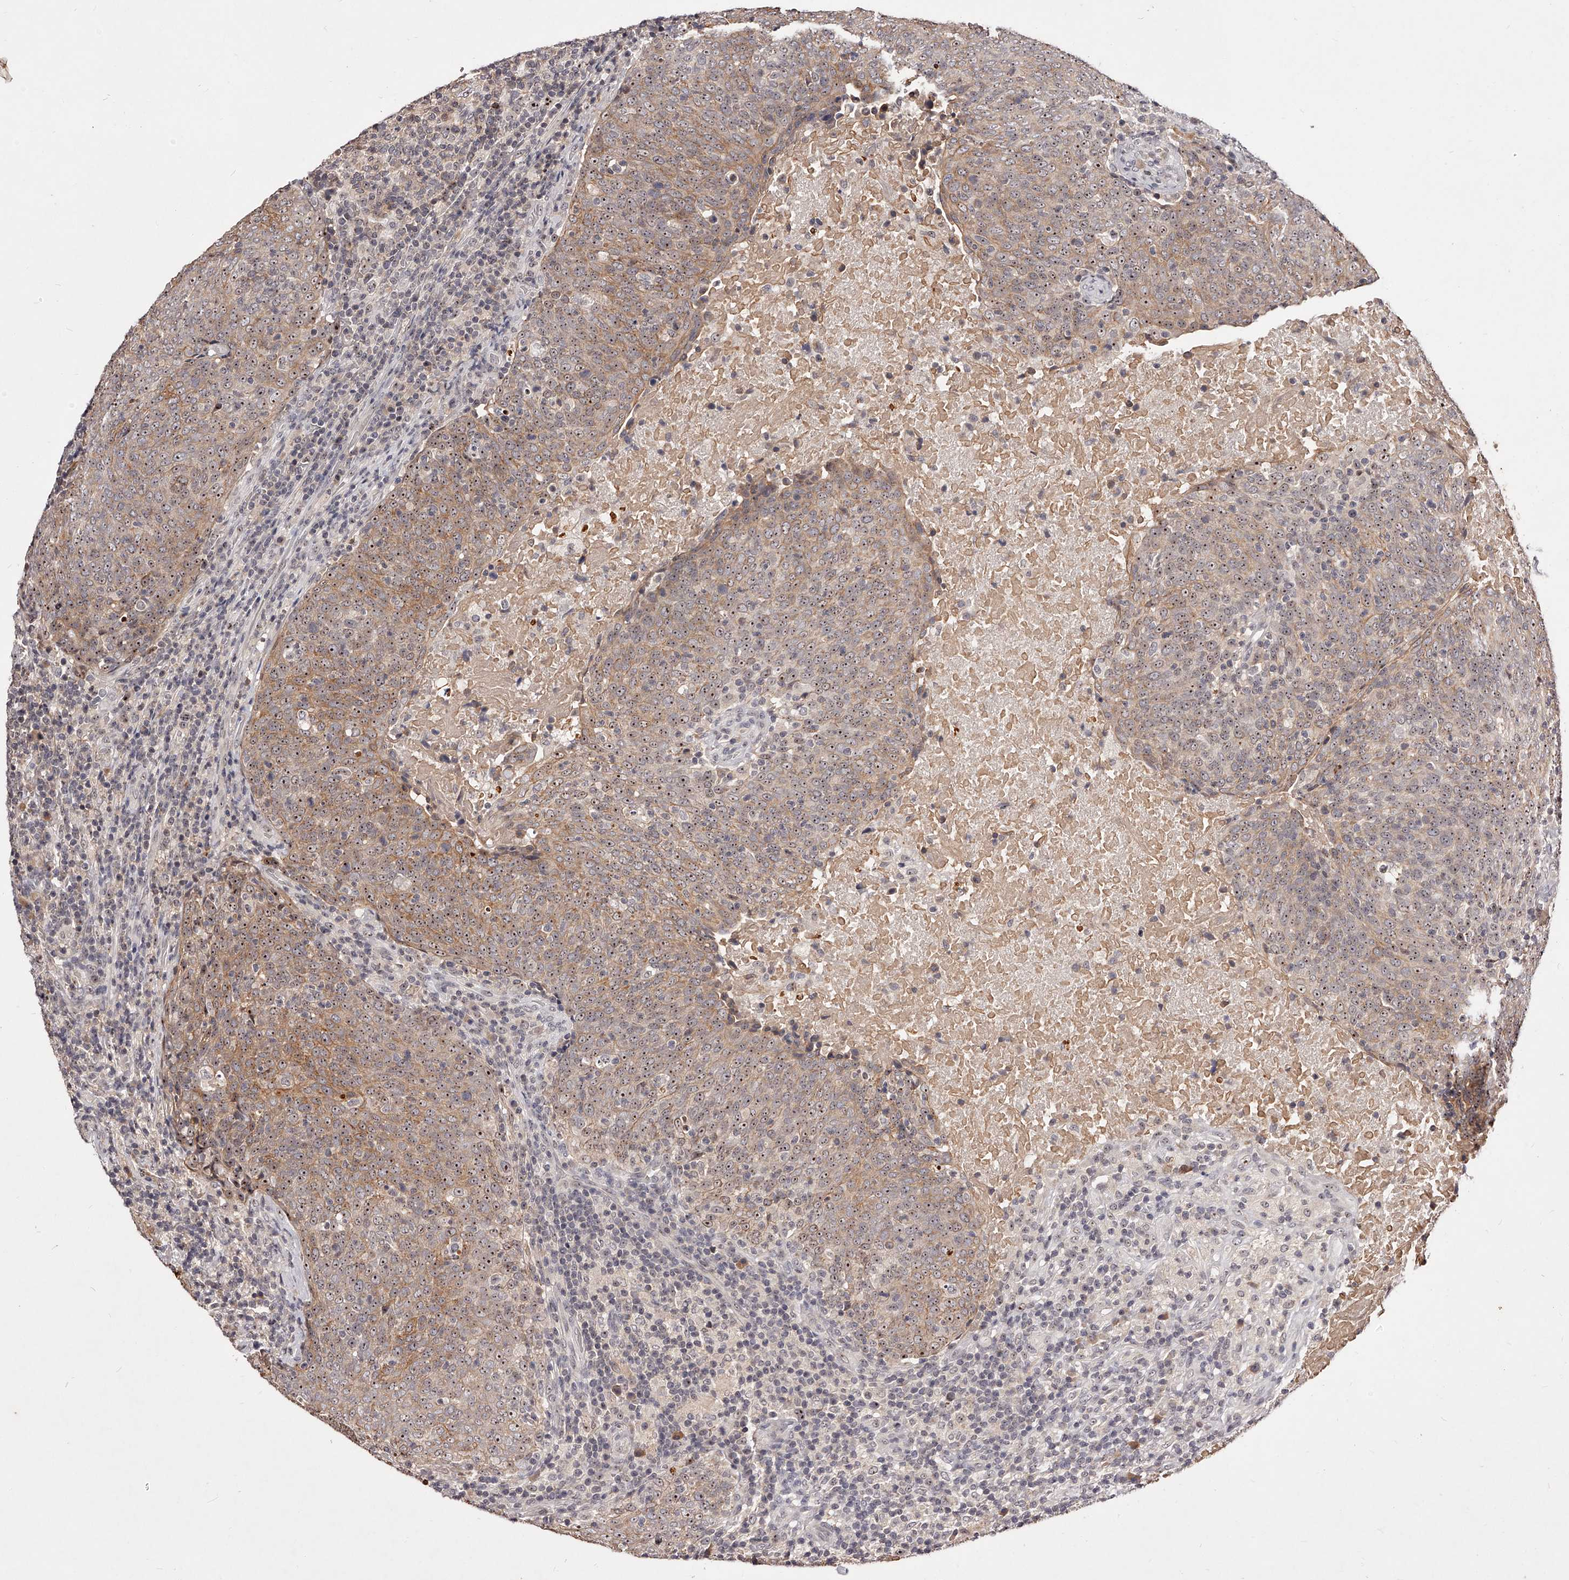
{"staining": {"intensity": "moderate", "quantity": ">75%", "location": "cytoplasmic/membranous,nuclear"}, "tissue": "head and neck cancer", "cell_type": "Tumor cells", "image_type": "cancer", "snomed": [{"axis": "morphology", "description": "Squamous cell carcinoma, NOS"}, {"axis": "morphology", "description": "Squamous cell carcinoma, metastatic, NOS"}, {"axis": "topography", "description": "Lymph node"}, {"axis": "topography", "description": "Head-Neck"}], "caption": "The immunohistochemical stain shows moderate cytoplasmic/membranous and nuclear expression in tumor cells of head and neck cancer tissue.", "gene": "PHACTR1", "patient": {"sex": "male", "age": 62}}